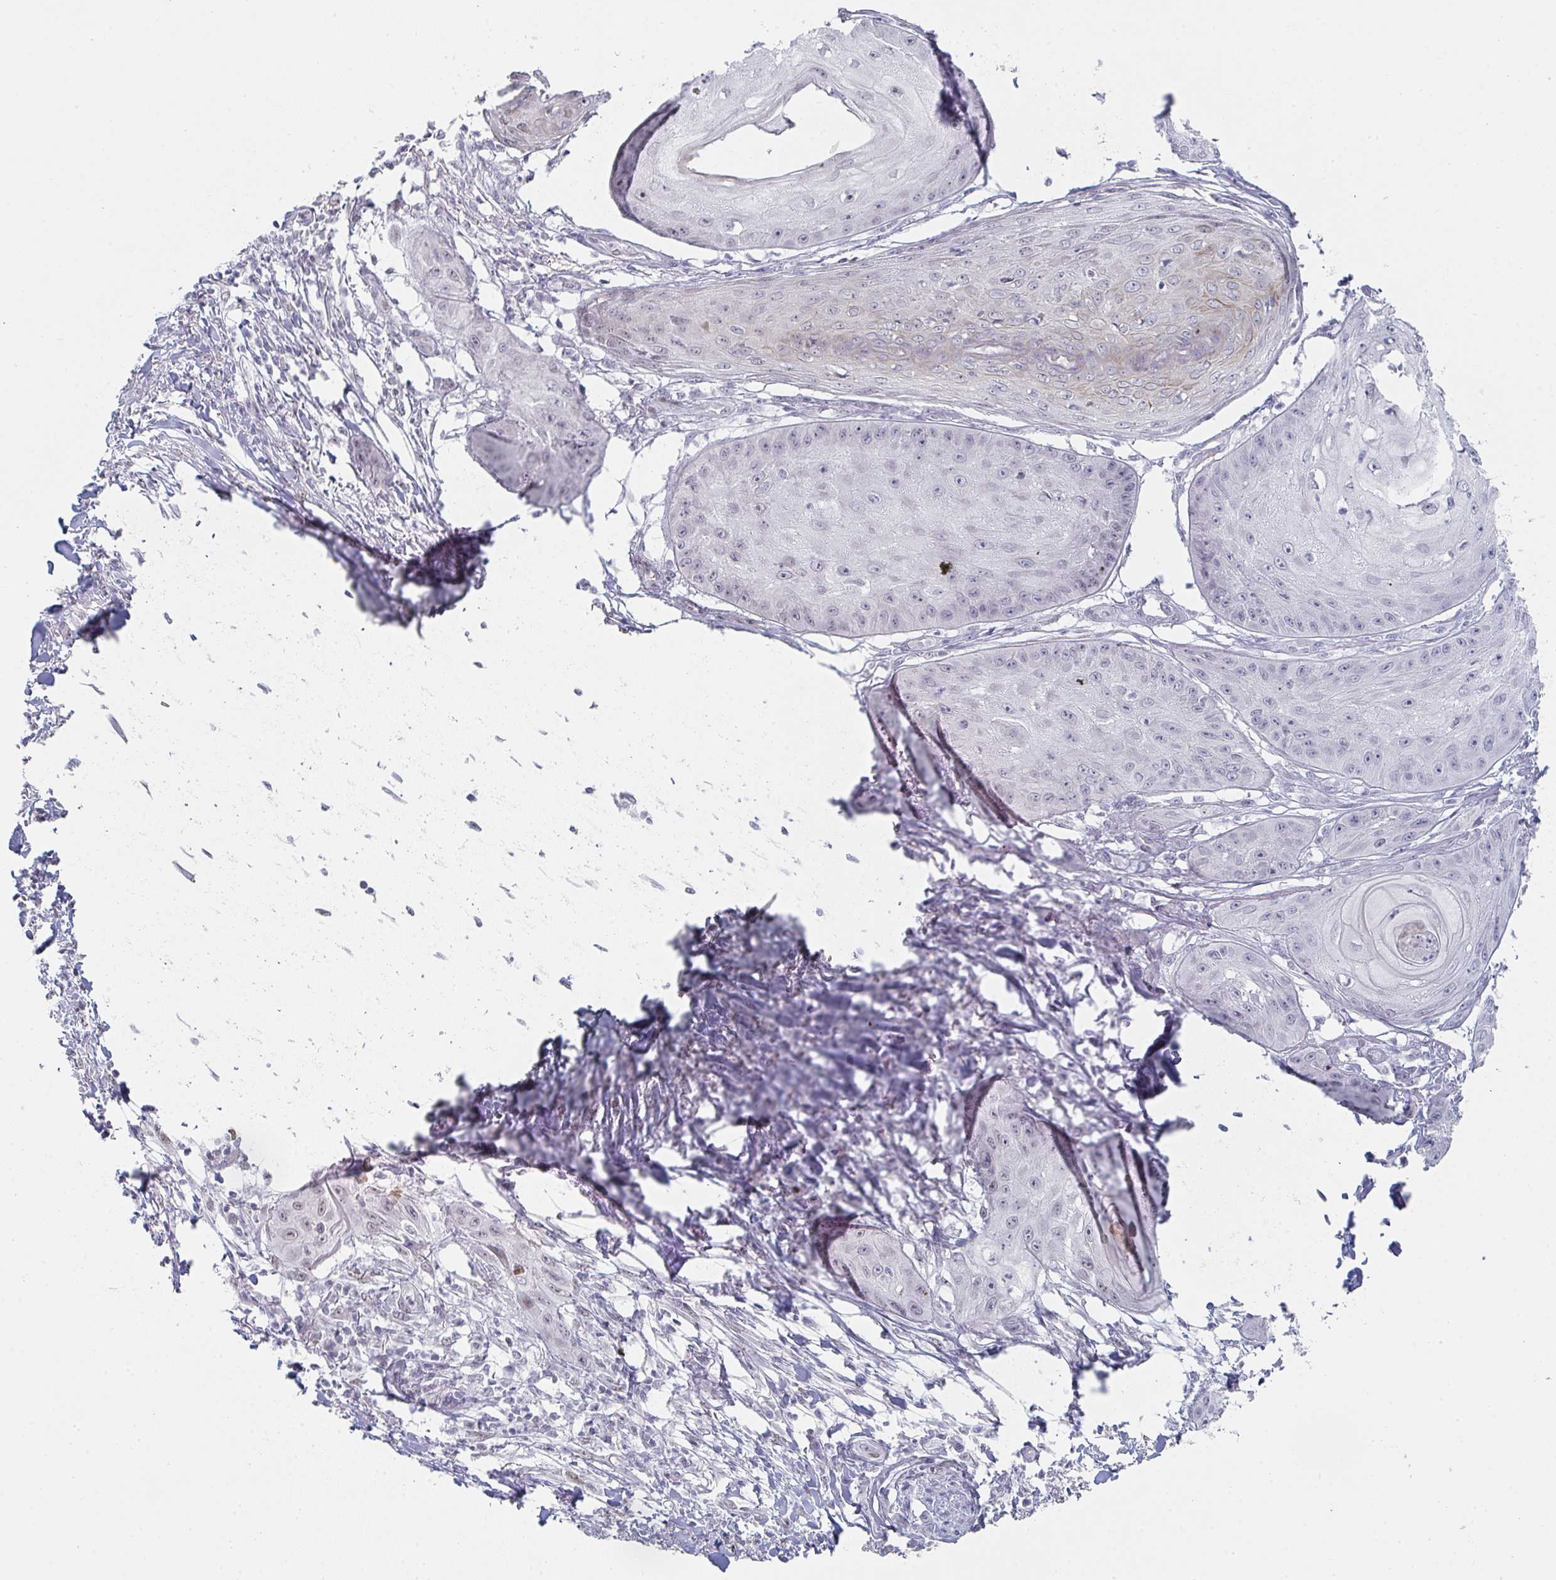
{"staining": {"intensity": "negative", "quantity": "none", "location": "none"}, "tissue": "skin cancer", "cell_type": "Tumor cells", "image_type": "cancer", "snomed": [{"axis": "morphology", "description": "Squamous cell carcinoma, NOS"}, {"axis": "topography", "description": "Skin"}], "caption": "Immunohistochemistry image of neoplastic tissue: skin cancer stained with DAB (3,3'-diaminobenzidine) exhibits no significant protein staining in tumor cells.", "gene": "POU2AF2", "patient": {"sex": "male", "age": 70}}